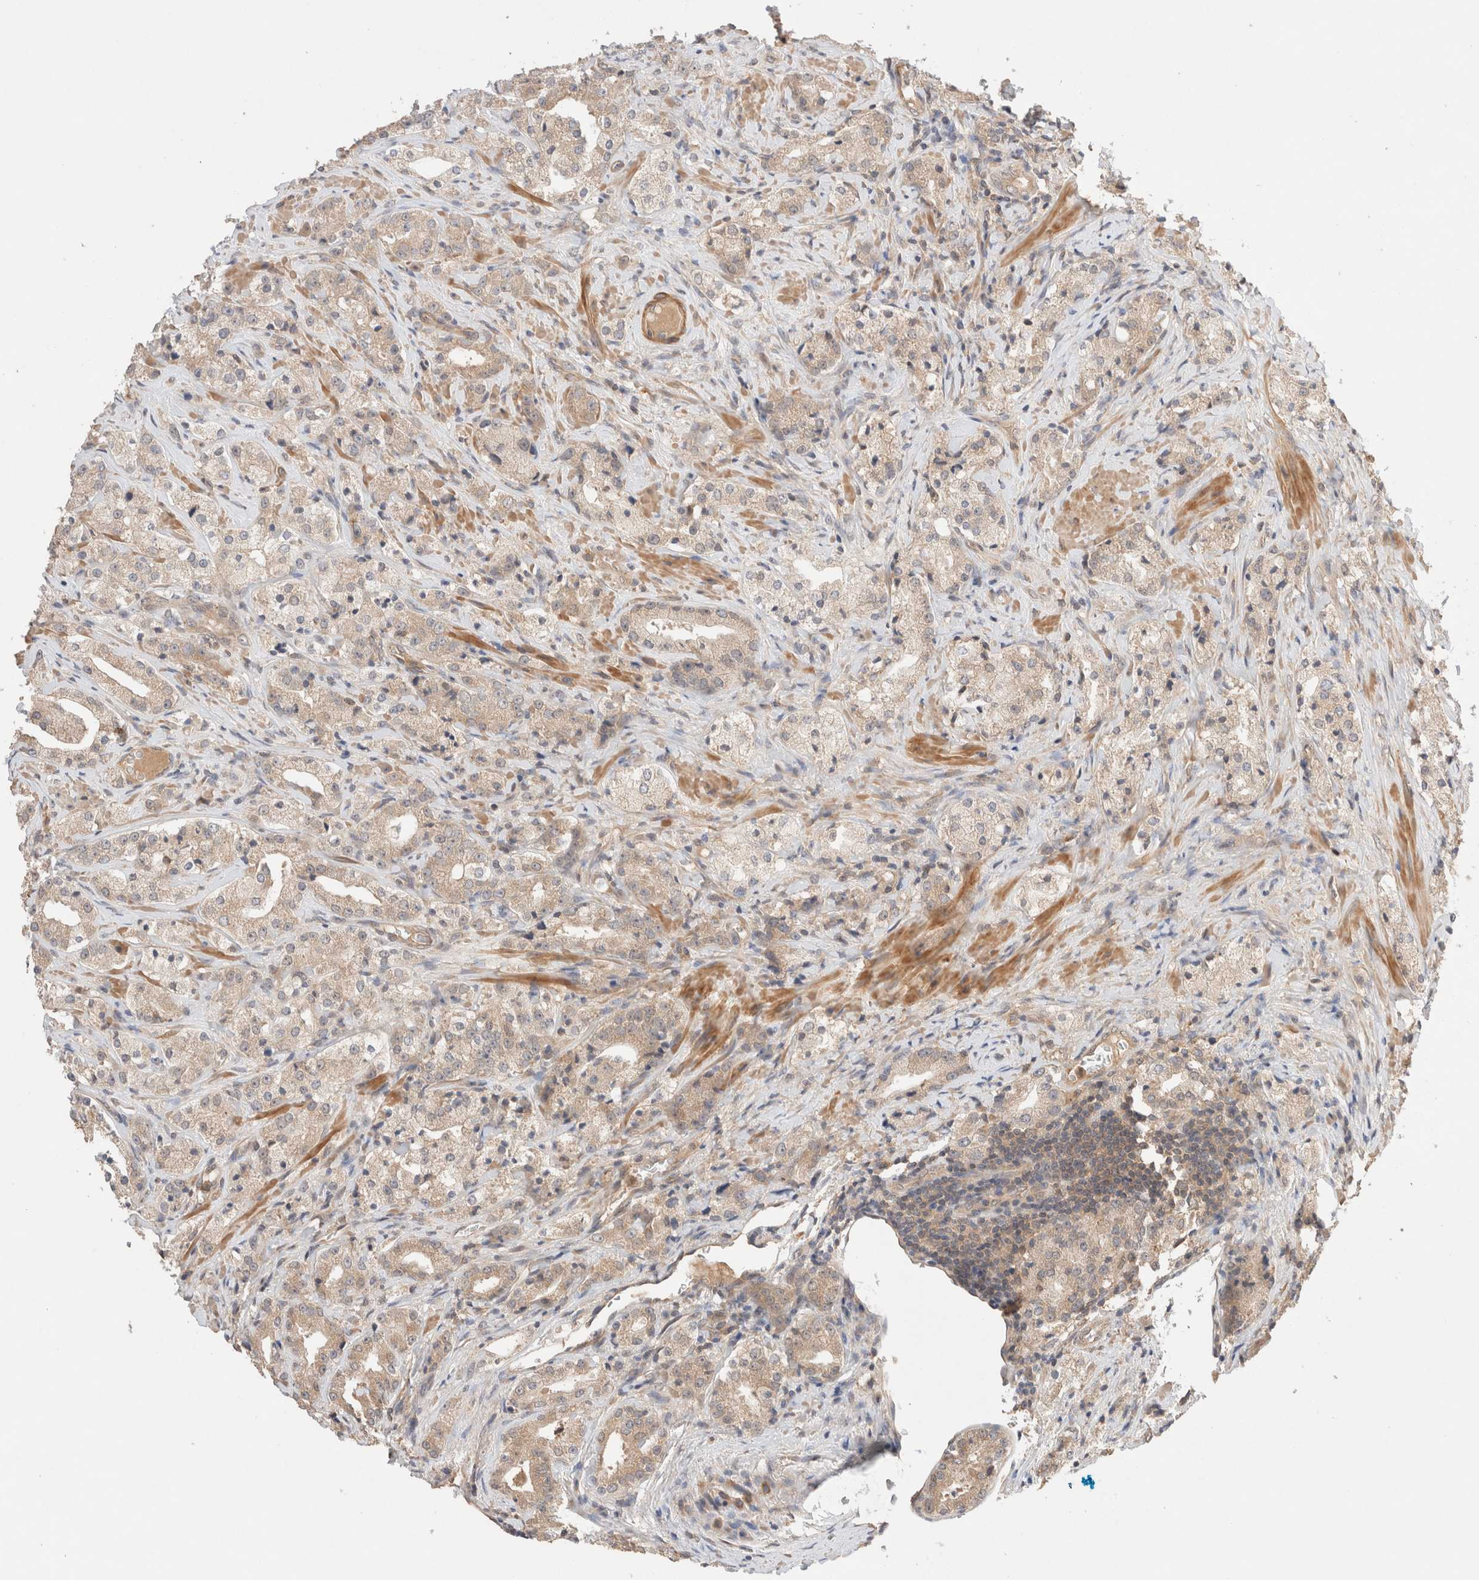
{"staining": {"intensity": "weak", "quantity": "25%-75%", "location": "cytoplasmic/membranous"}, "tissue": "prostate cancer", "cell_type": "Tumor cells", "image_type": "cancer", "snomed": [{"axis": "morphology", "description": "Adenocarcinoma, High grade"}, {"axis": "topography", "description": "Prostate"}], "caption": "Immunohistochemical staining of human prostate high-grade adenocarcinoma shows weak cytoplasmic/membranous protein positivity in approximately 25%-75% of tumor cells. The staining is performed using DAB (3,3'-diaminobenzidine) brown chromogen to label protein expression. The nuclei are counter-stained blue using hematoxylin.", "gene": "CARNMT1", "patient": {"sex": "male", "age": 63}}